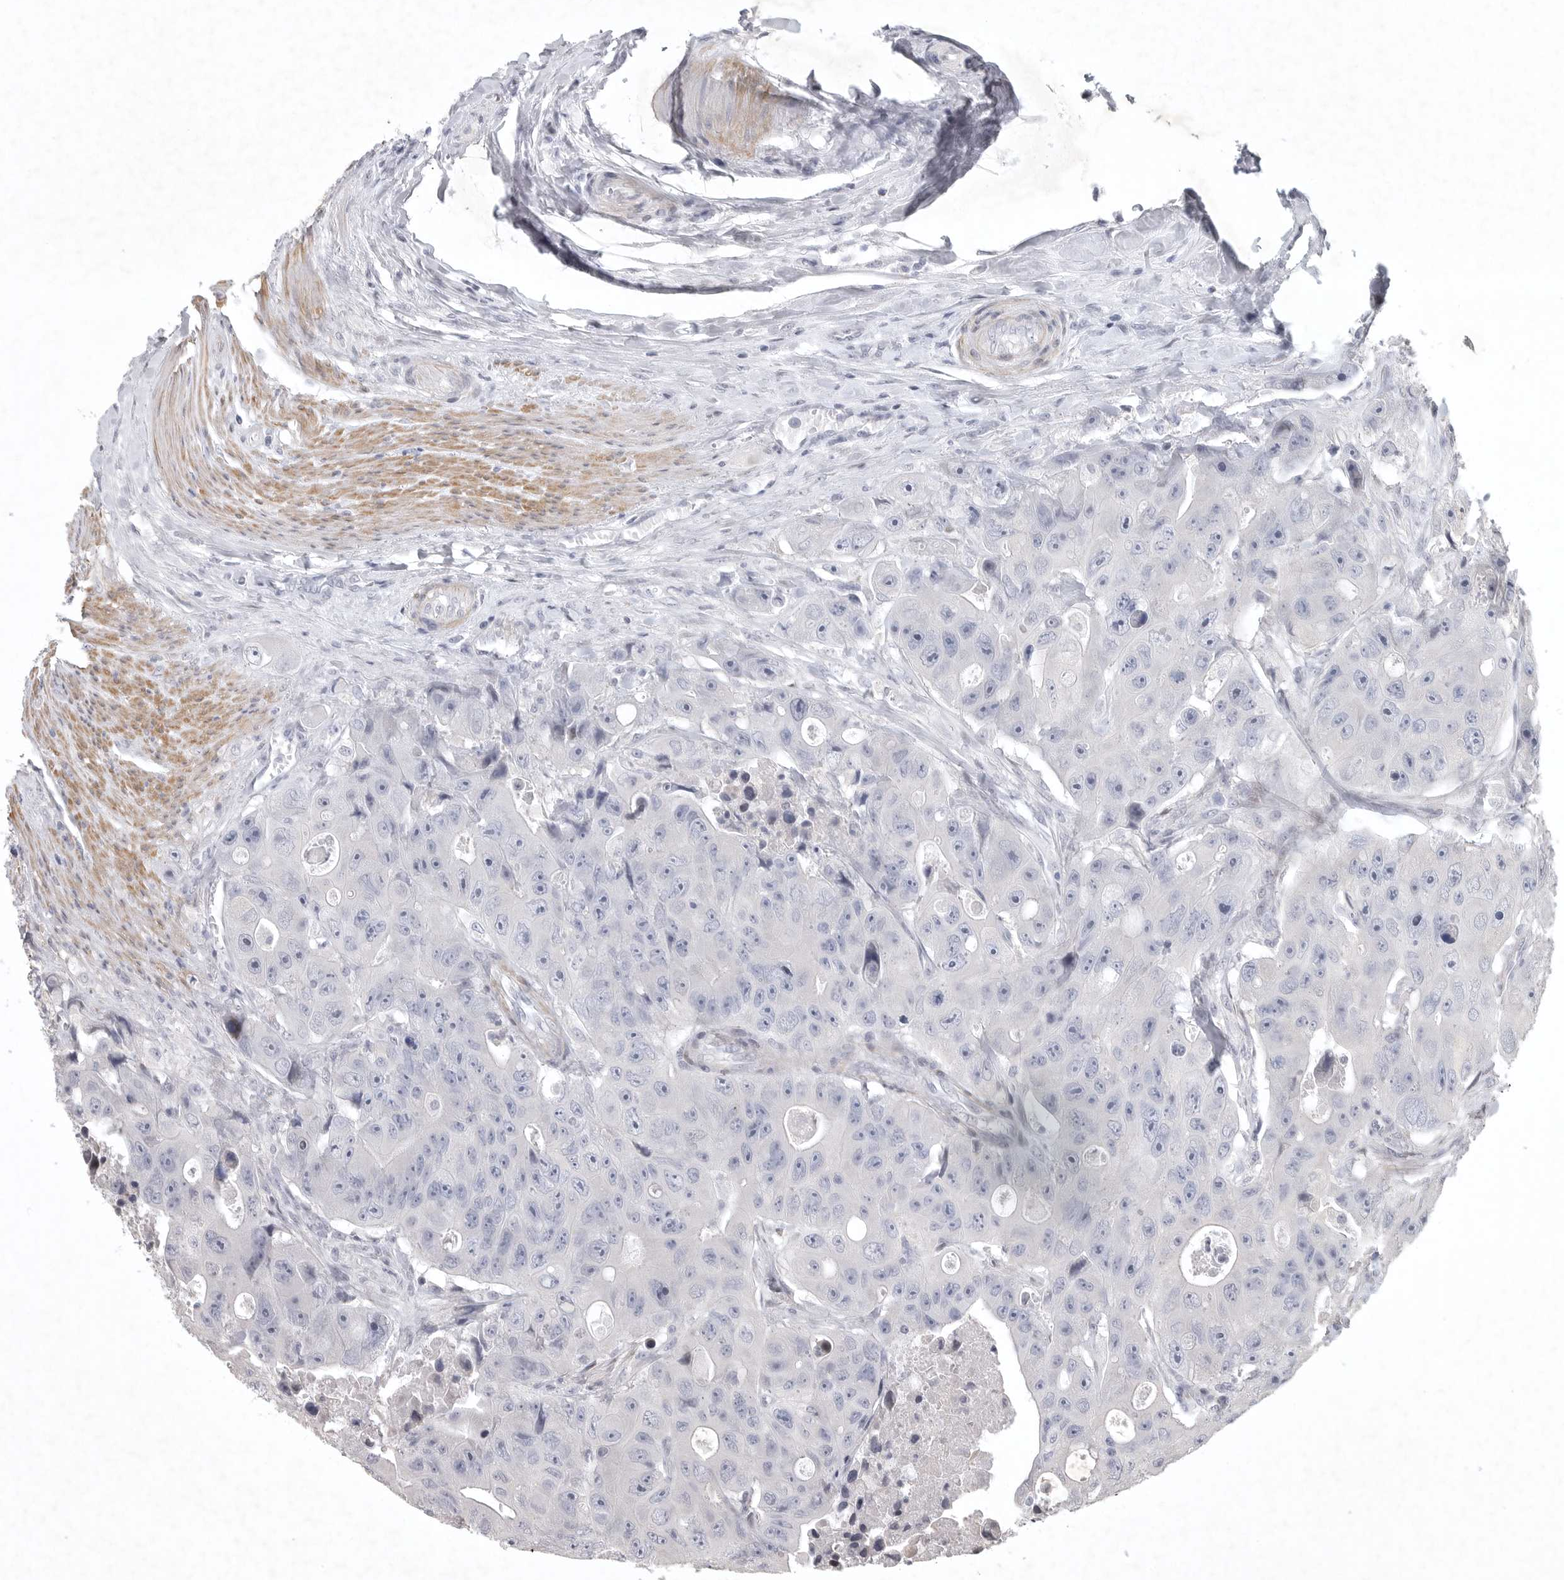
{"staining": {"intensity": "negative", "quantity": "none", "location": "none"}, "tissue": "colorectal cancer", "cell_type": "Tumor cells", "image_type": "cancer", "snomed": [{"axis": "morphology", "description": "Adenocarcinoma, NOS"}, {"axis": "topography", "description": "Colon"}], "caption": "A histopathology image of colorectal adenocarcinoma stained for a protein demonstrates no brown staining in tumor cells.", "gene": "TNR", "patient": {"sex": "female", "age": 46}}